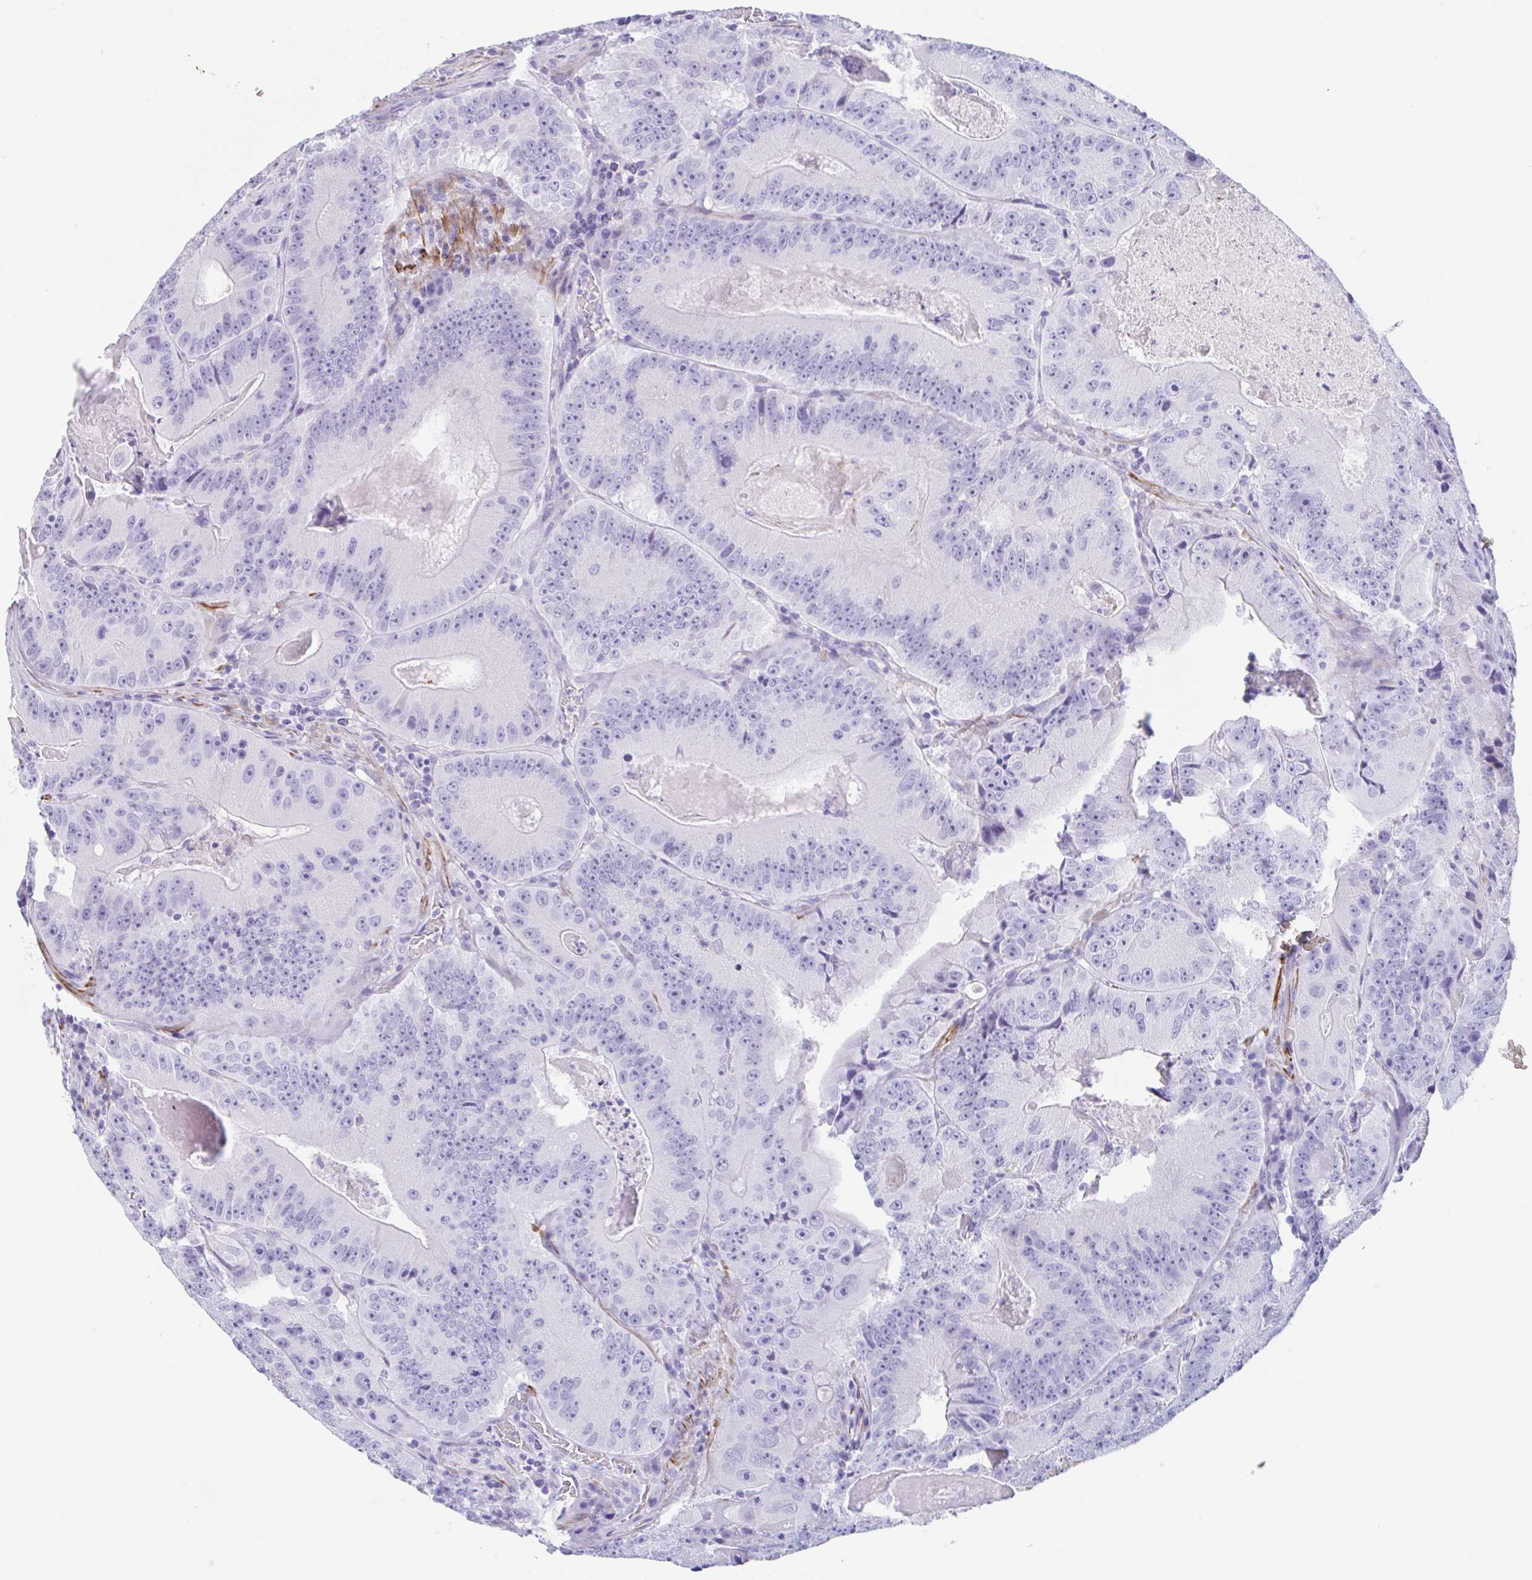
{"staining": {"intensity": "negative", "quantity": "none", "location": "none"}, "tissue": "colorectal cancer", "cell_type": "Tumor cells", "image_type": "cancer", "snomed": [{"axis": "morphology", "description": "Adenocarcinoma, NOS"}, {"axis": "topography", "description": "Colon"}], "caption": "Photomicrograph shows no significant protein expression in tumor cells of colorectal cancer (adenocarcinoma).", "gene": "TAS2R41", "patient": {"sex": "female", "age": 86}}